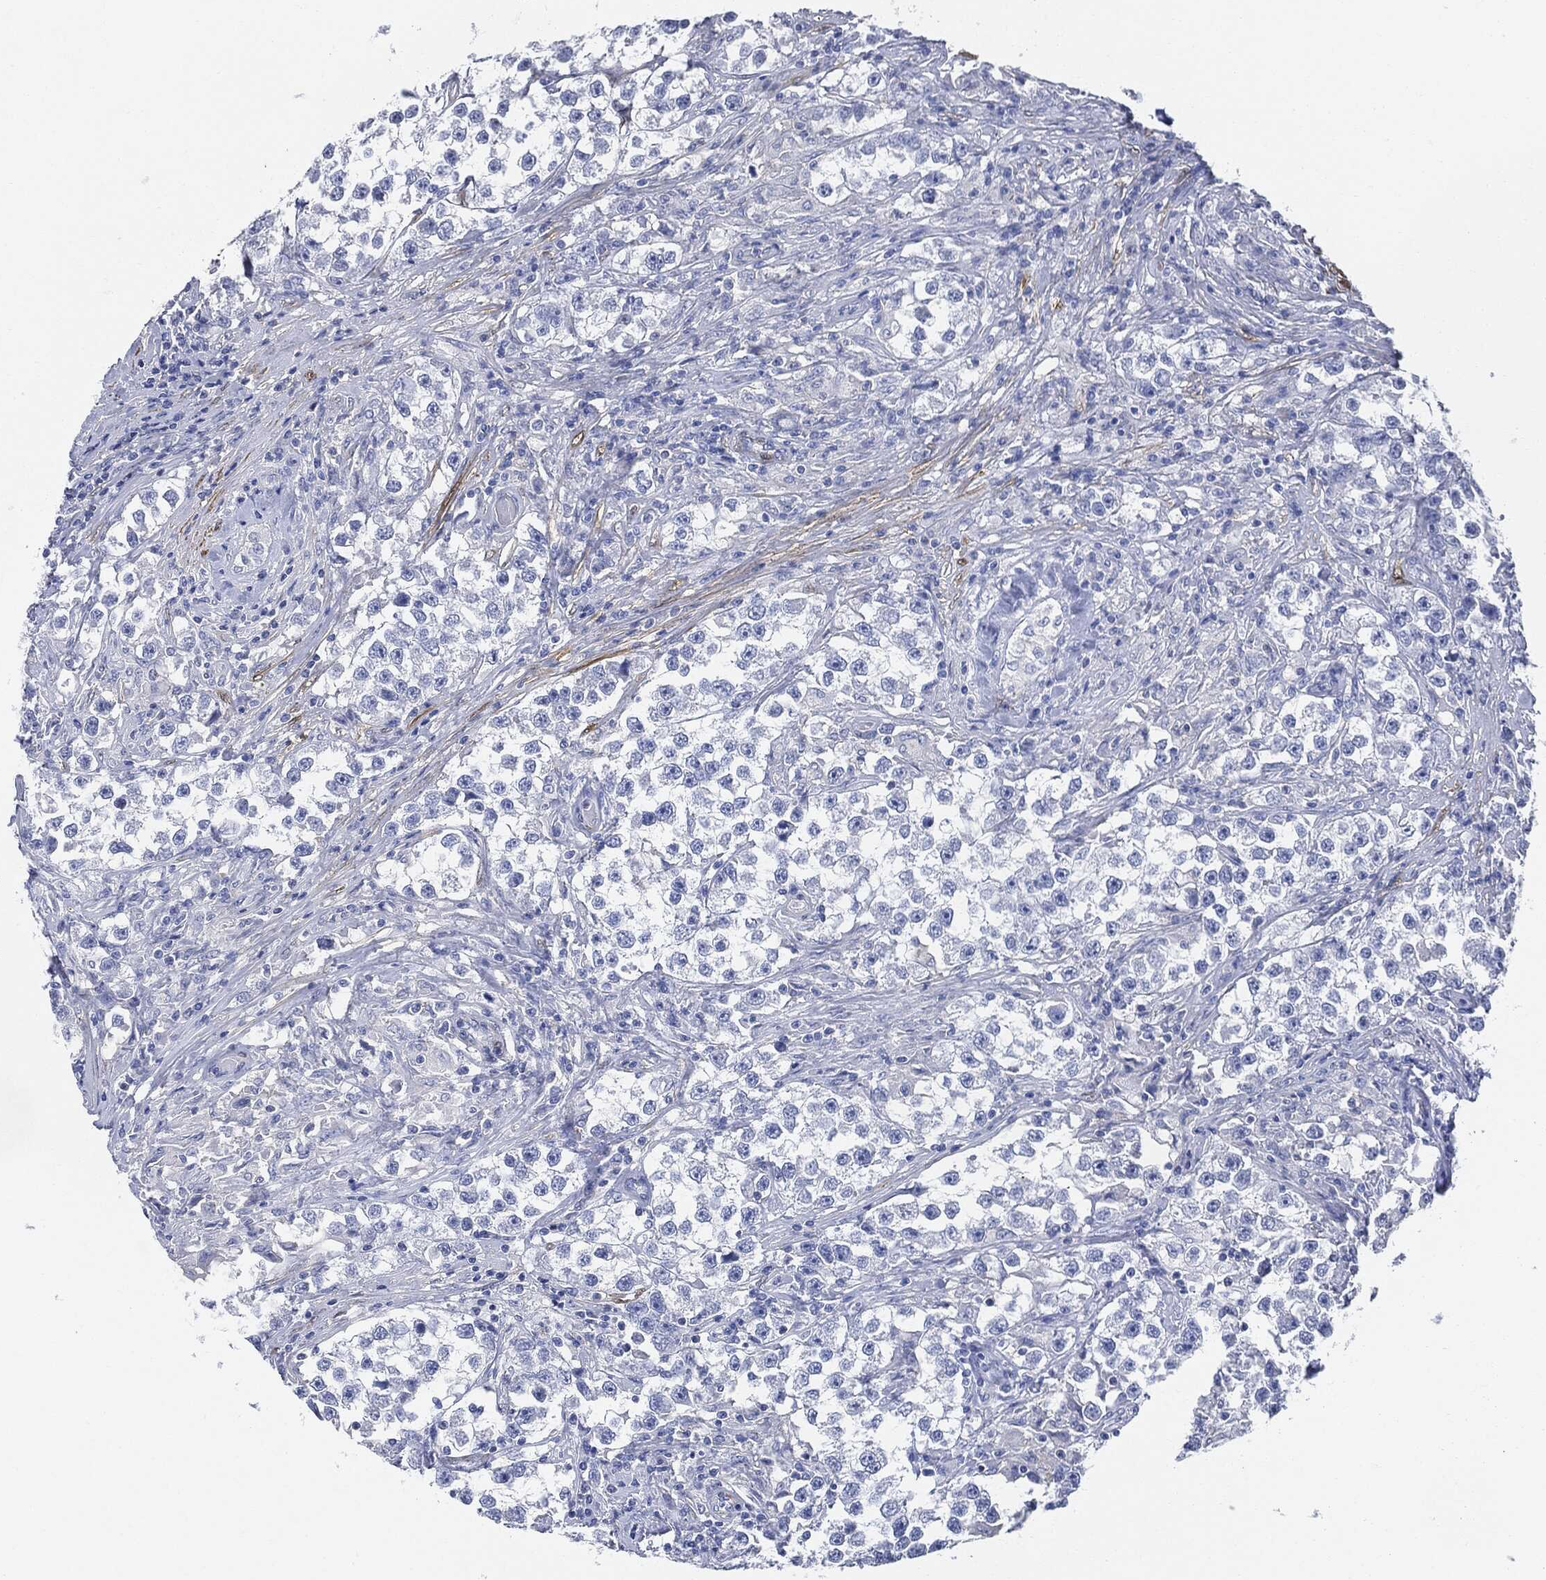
{"staining": {"intensity": "negative", "quantity": "none", "location": "none"}, "tissue": "testis cancer", "cell_type": "Tumor cells", "image_type": "cancer", "snomed": [{"axis": "morphology", "description": "Seminoma, NOS"}, {"axis": "topography", "description": "Testis"}], "caption": "High magnification brightfield microscopy of seminoma (testis) stained with DAB (brown) and counterstained with hematoxylin (blue): tumor cells show no significant positivity.", "gene": "TAGLN", "patient": {"sex": "male", "age": 46}}